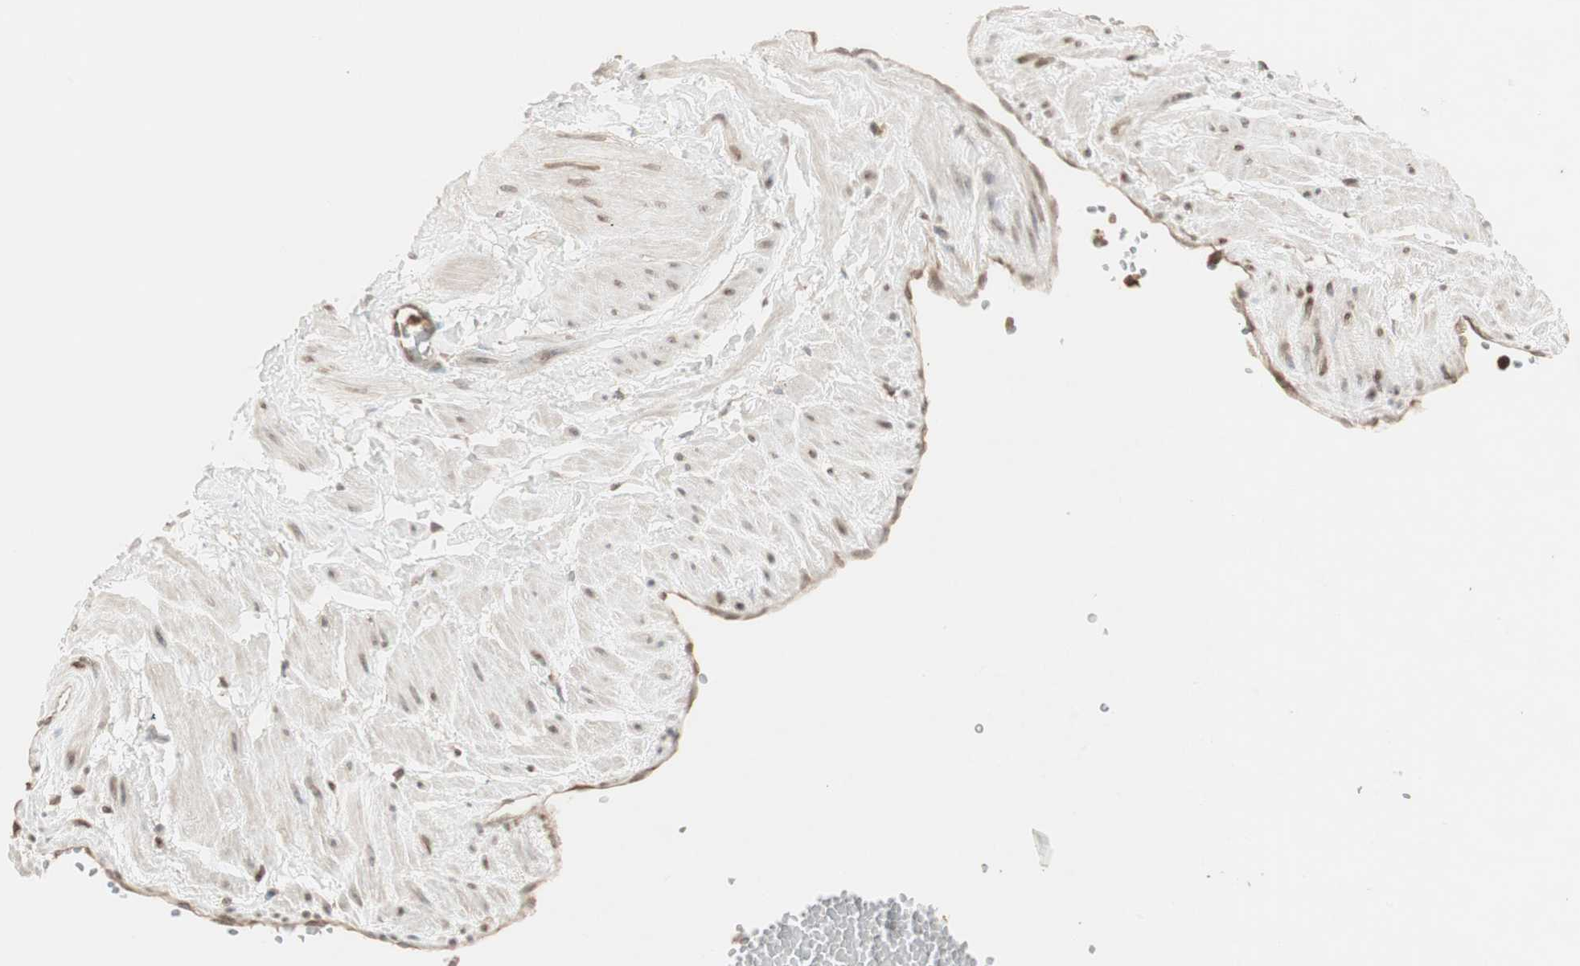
{"staining": {"intensity": "negative", "quantity": "none", "location": "none"}, "tissue": "adipose tissue", "cell_type": "Adipocytes", "image_type": "normal", "snomed": [{"axis": "morphology", "description": "Normal tissue, NOS"}, {"axis": "topography", "description": "Soft tissue"}, {"axis": "topography", "description": "Vascular tissue"}], "caption": "Immunohistochemistry histopathology image of normal adipose tissue: adipose tissue stained with DAB exhibits no significant protein positivity in adipocytes.", "gene": "ARHGEF1", "patient": {"sex": "female", "age": 35}}